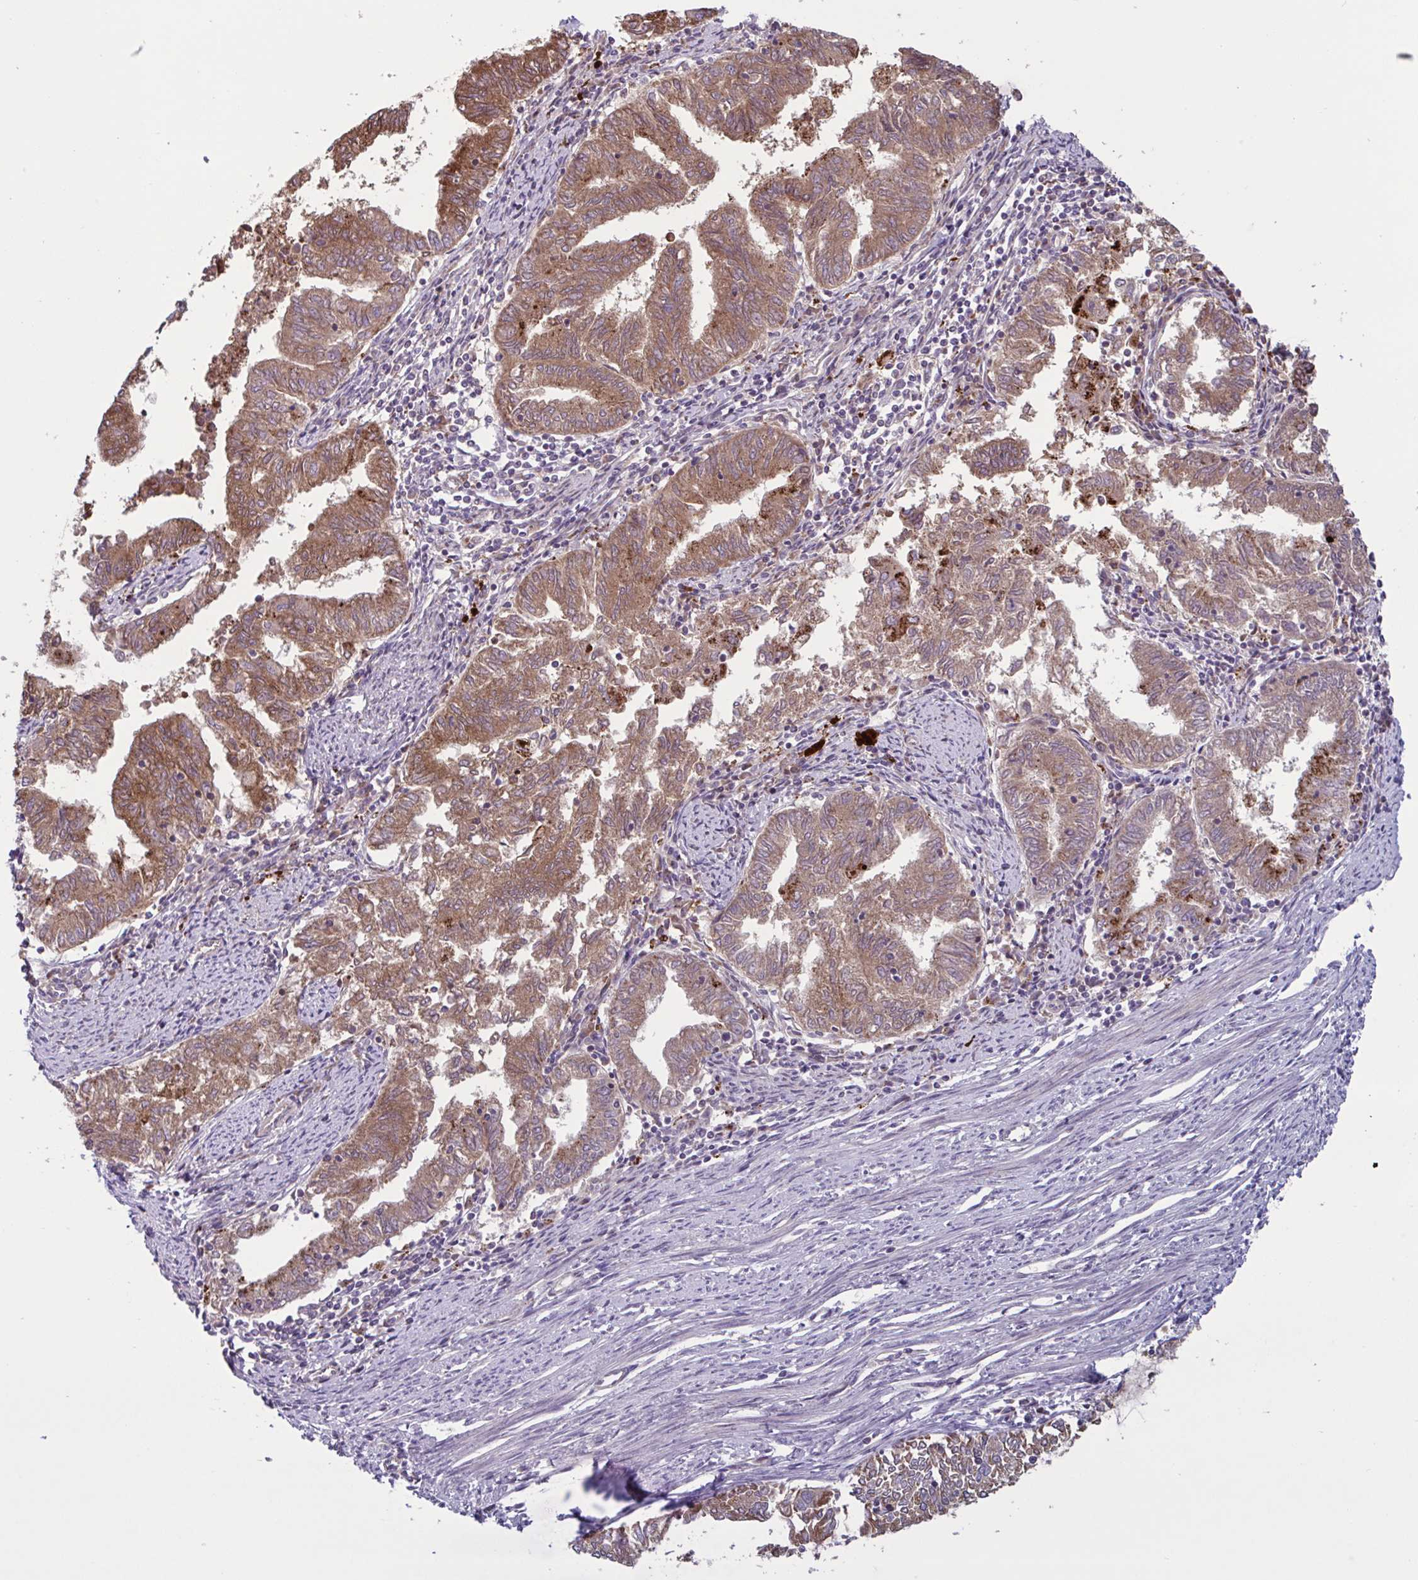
{"staining": {"intensity": "moderate", "quantity": ">75%", "location": "cytoplasmic/membranous"}, "tissue": "endometrial cancer", "cell_type": "Tumor cells", "image_type": "cancer", "snomed": [{"axis": "morphology", "description": "Adenocarcinoma, NOS"}, {"axis": "topography", "description": "Endometrium"}], "caption": "A micrograph showing moderate cytoplasmic/membranous staining in about >75% of tumor cells in endometrial adenocarcinoma, as visualized by brown immunohistochemical staining.", "gene": "GLTP", "patient": {"sex": "female", "age": 79}}